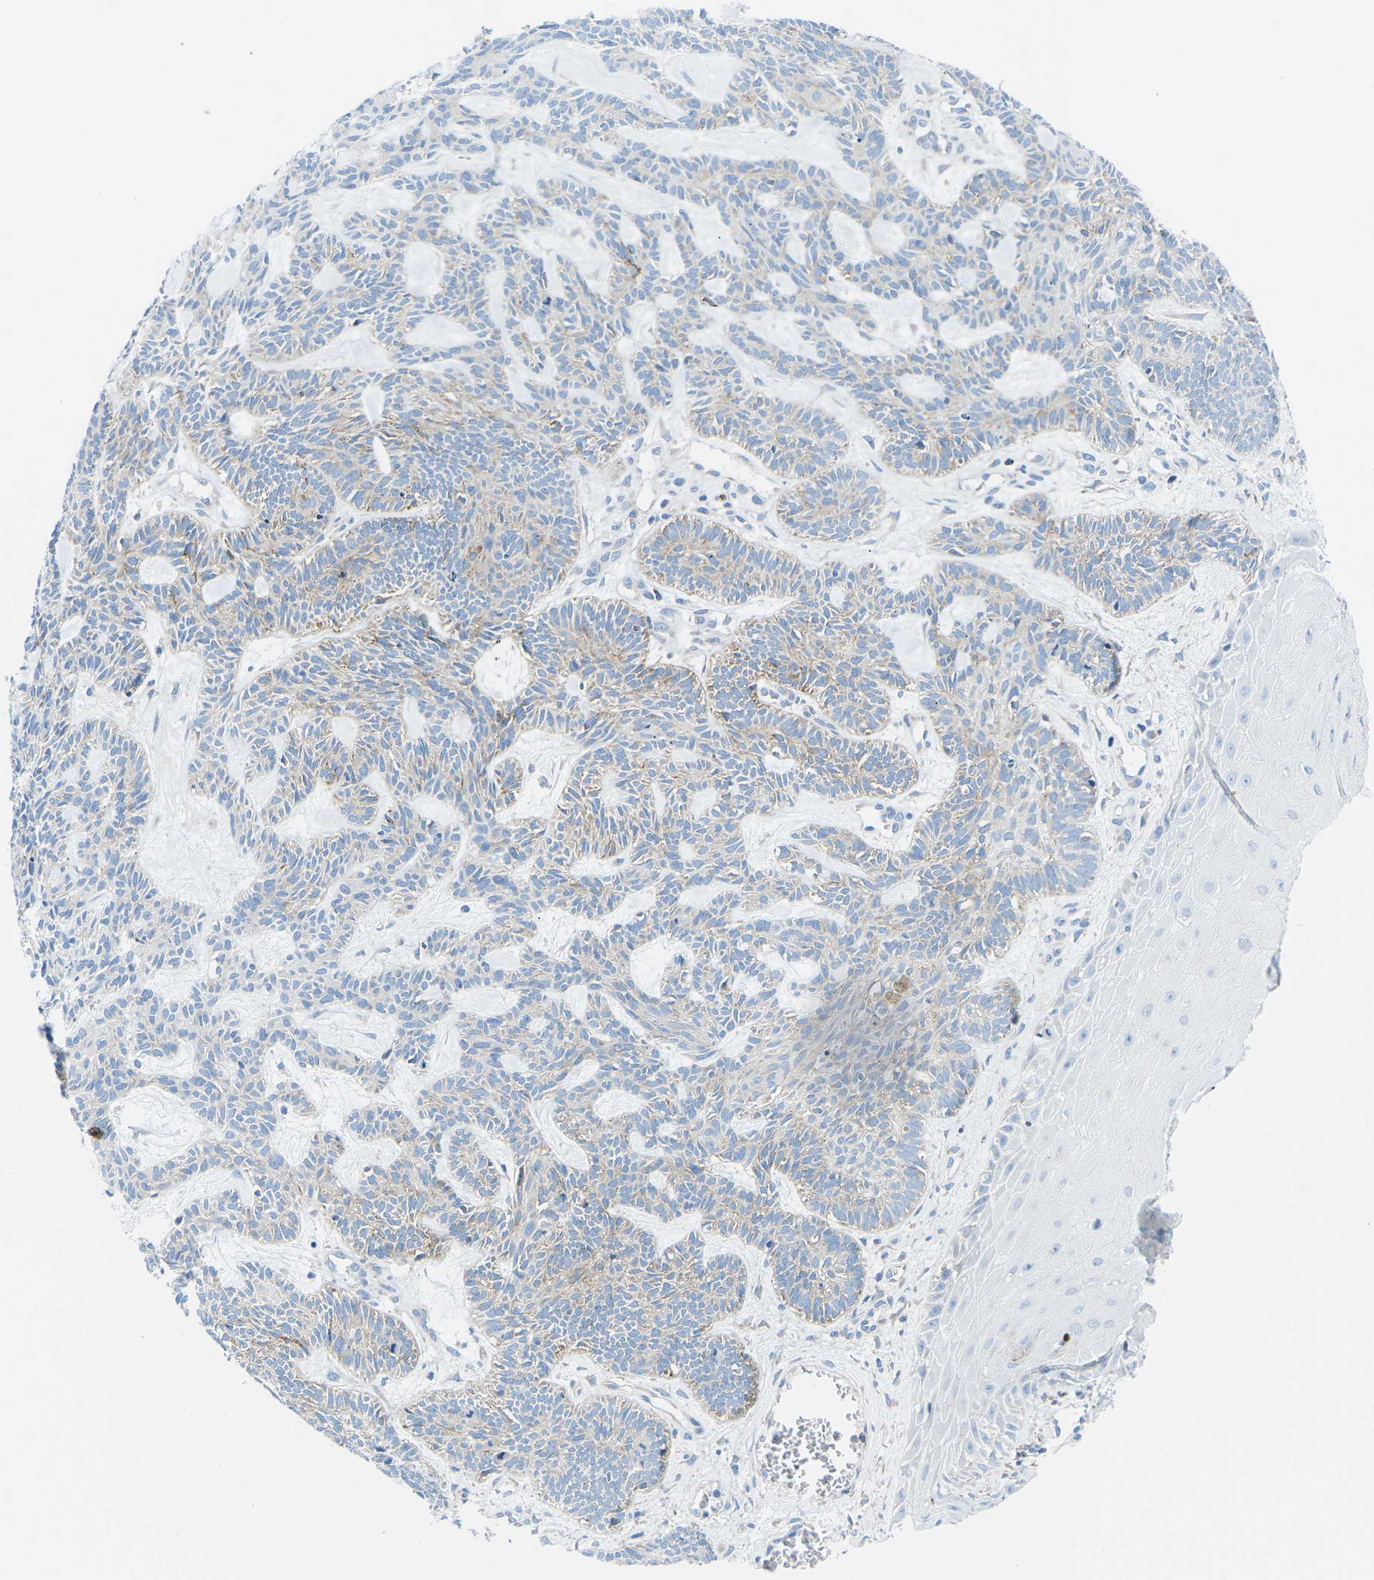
{"staining": {"intensity": "weak", "quantity": "<25%", "location": "cytoplasmic/membranous"}, "tissue": "skin cancer", "cell_type": "Tumor cells", "image_type": "cancer", "snomed": [{"axis": "morphology", "description": "Basal cell carcinoma"}, {"axis": "topography", "description": "Skin"}], "caption": "An image of human skin cancer is negative for staining in tumor cells.", "gene": "MC4R", "patient": {"sex": "male", "age": 67}}